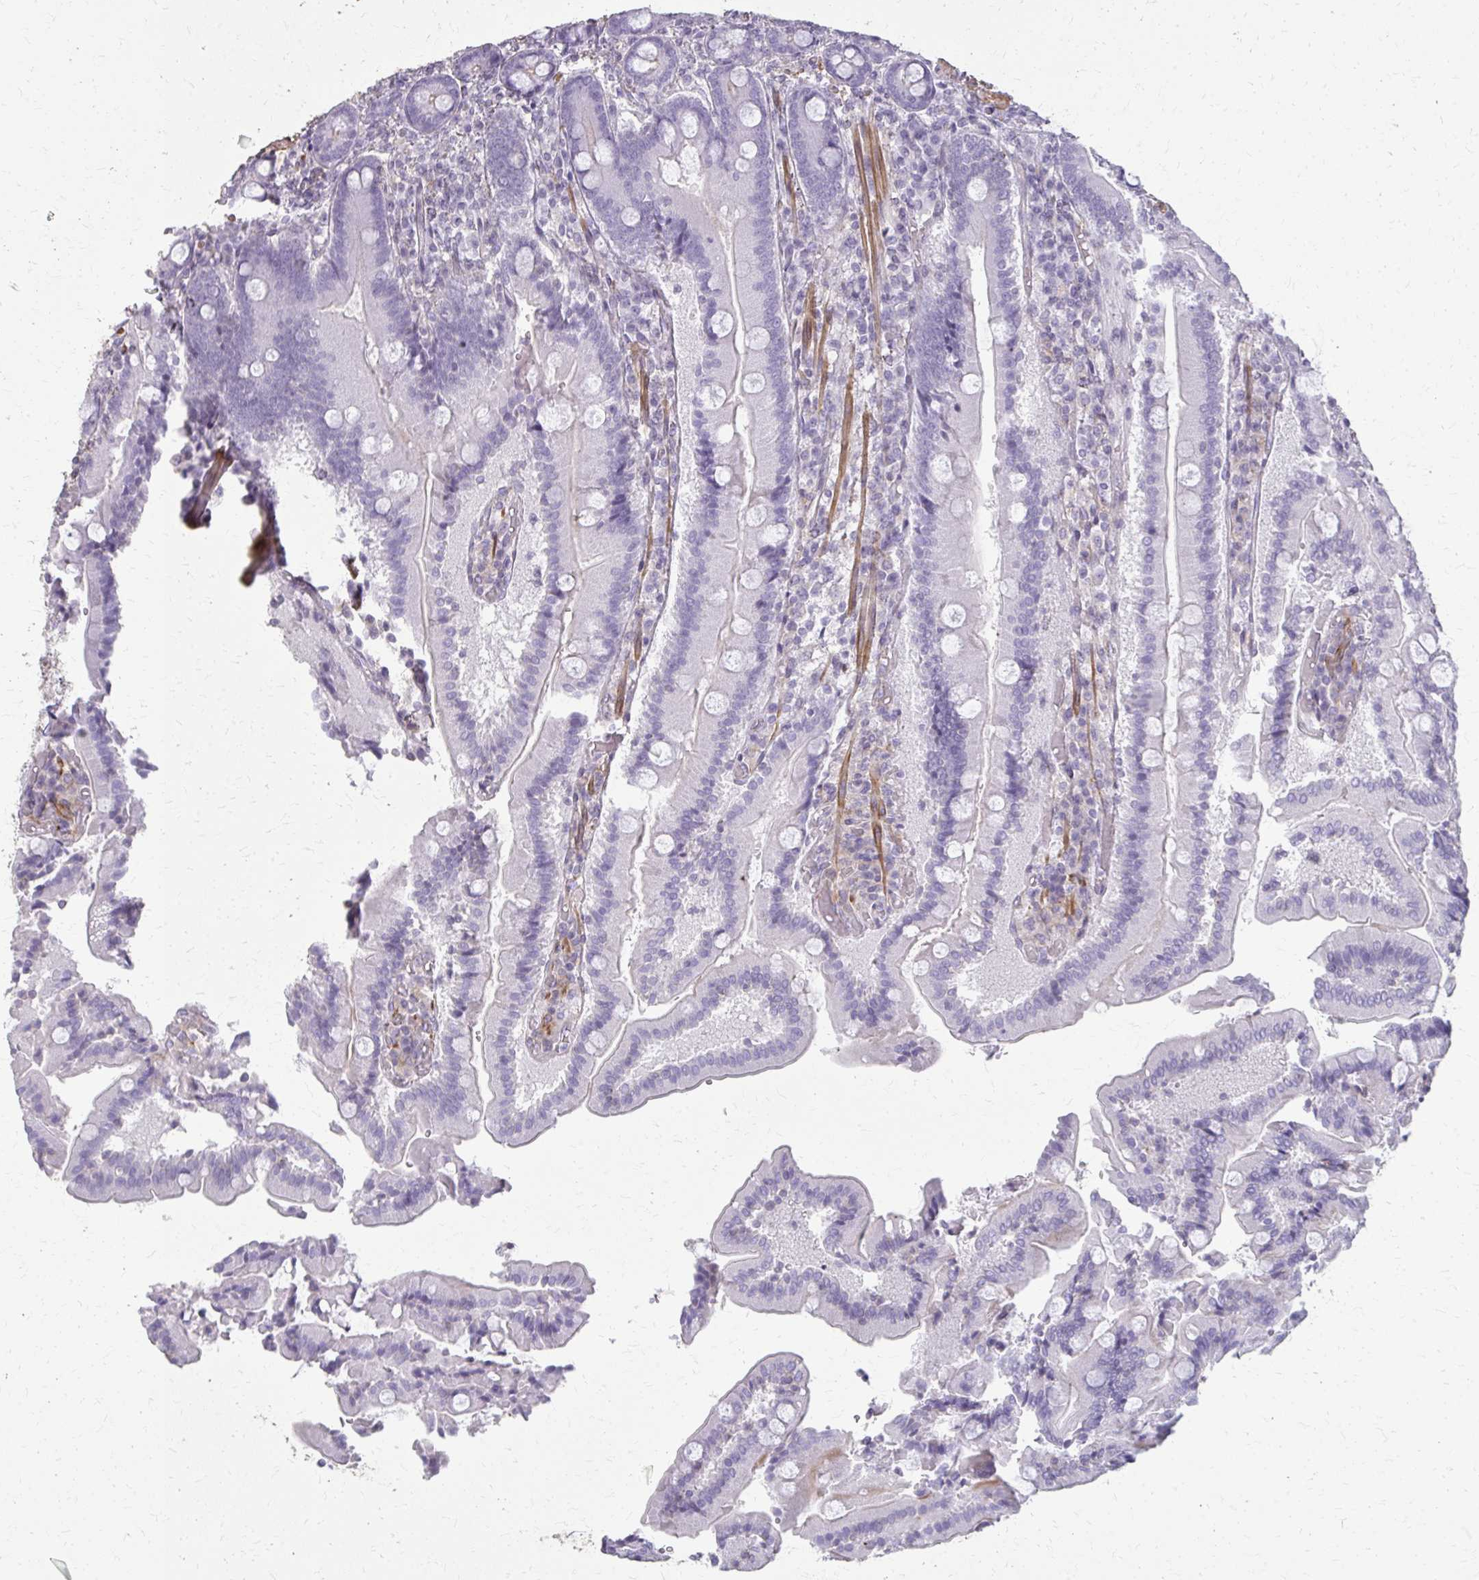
{"staining": {"intensity": "weak", "quantity": "25%-75%", "location": "cytoplasmic/membranous"}, "tissue": "duodenum", "cell_type": "Glandular cells", "image_type": "normal", "snomed": [{"axis": "morphology", "description": "Normal tissue, NOS"}, {"axis": "topography", "description": "Duodenum"}], "caption": "This histopathology image exhibits unremarkable duodenum stained with immunohistochemistry to label a protein in brown. The cytoplasmic/membranous of glandular cells show weak positivity for the protein. Nuclei are counter-stained blue.", "gene": "TENM4", "patient": {"sex": "female", "age": 62}}